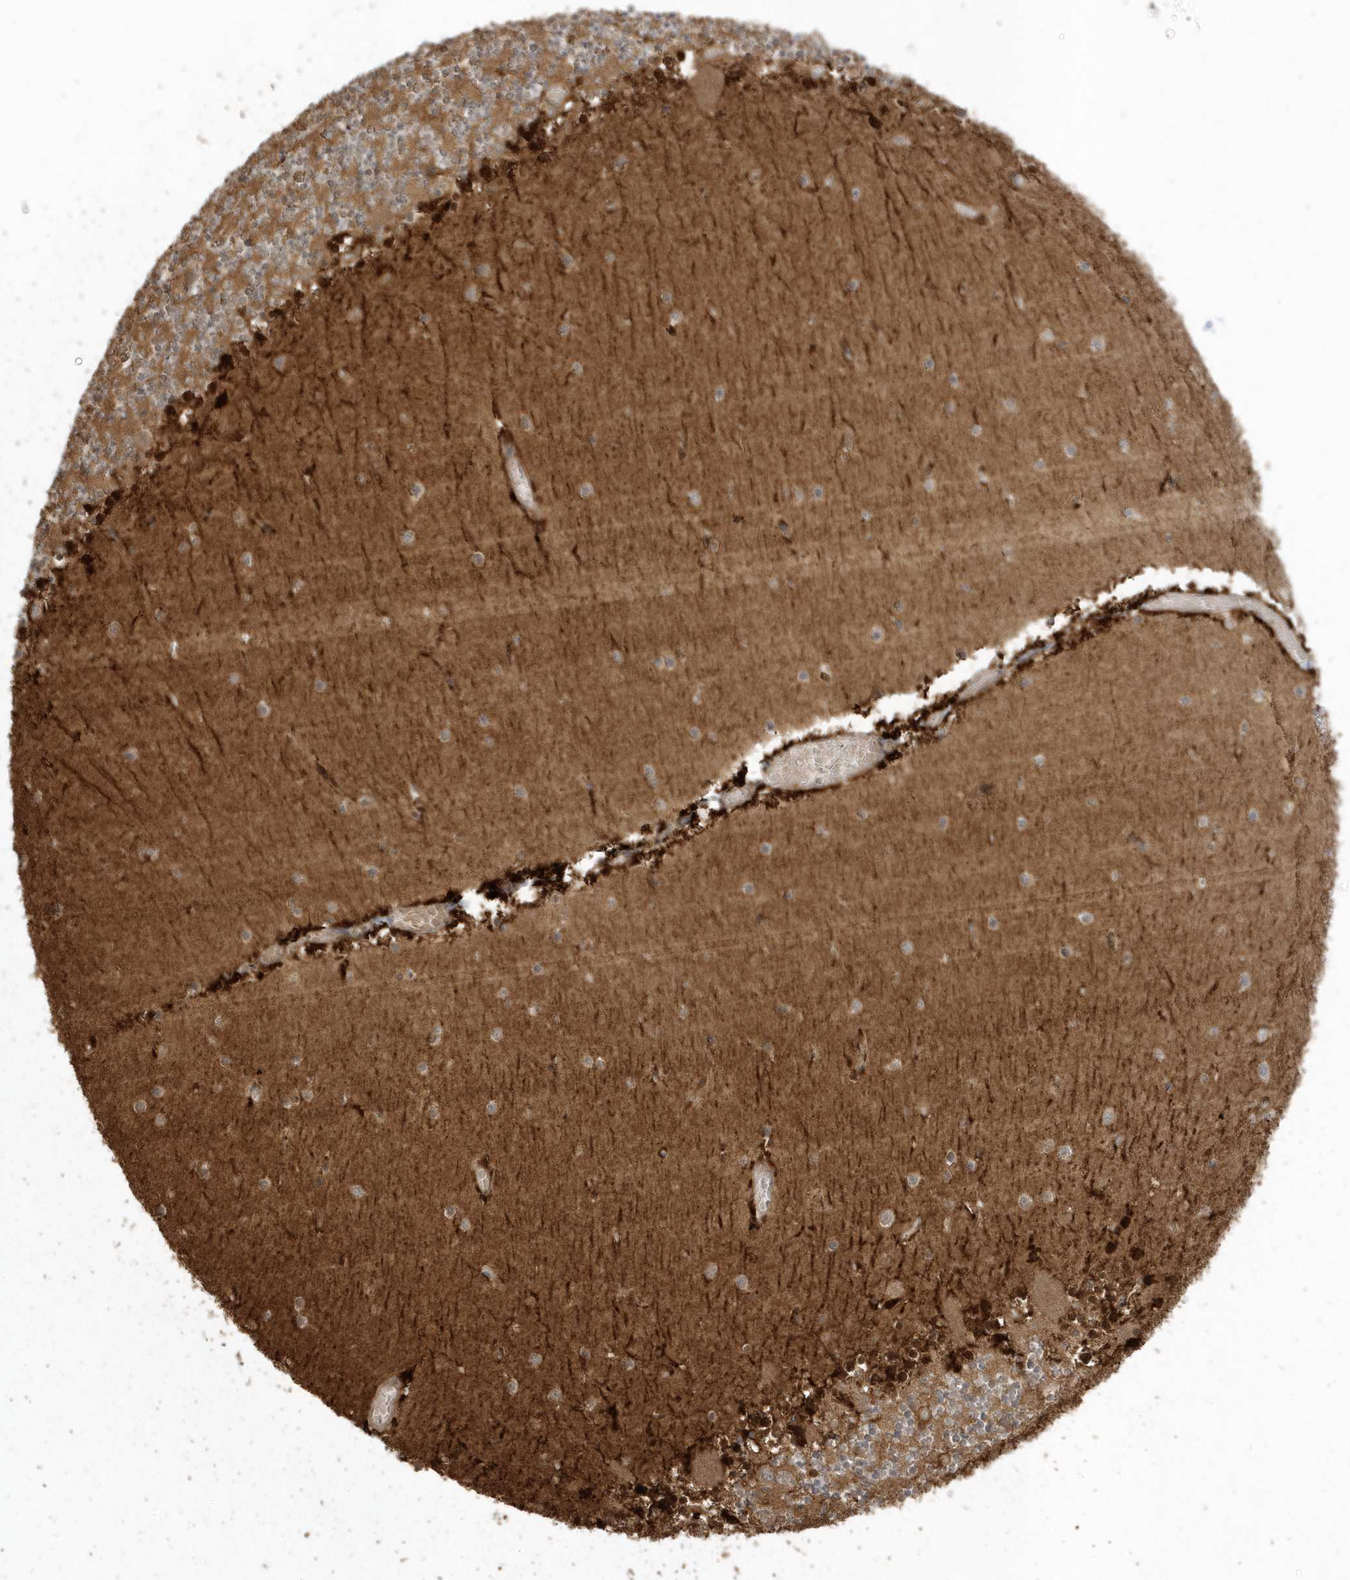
{"staining": {"intensity": "moderate", "quantity": "25%-75%", "location": "cytoplasmic/membranous"}, "tissue": "cerebellum", "cell_type": "Cells in granular layer", "image_type": "normal", "snomed": [{"axis": "morphology", "description": "Normal tissue, NOS"}, {"axis": "topography", "description": "Cerebellum"}], "caption": "An IHC micrograph of normal tissue is shown. Protein staining in brown labels moderate cytoplasmic/membranous positivity in cerebellum within cells in granular layer.", "gene": "HNMT", "patient": {"sex": "female", "age": 28}}